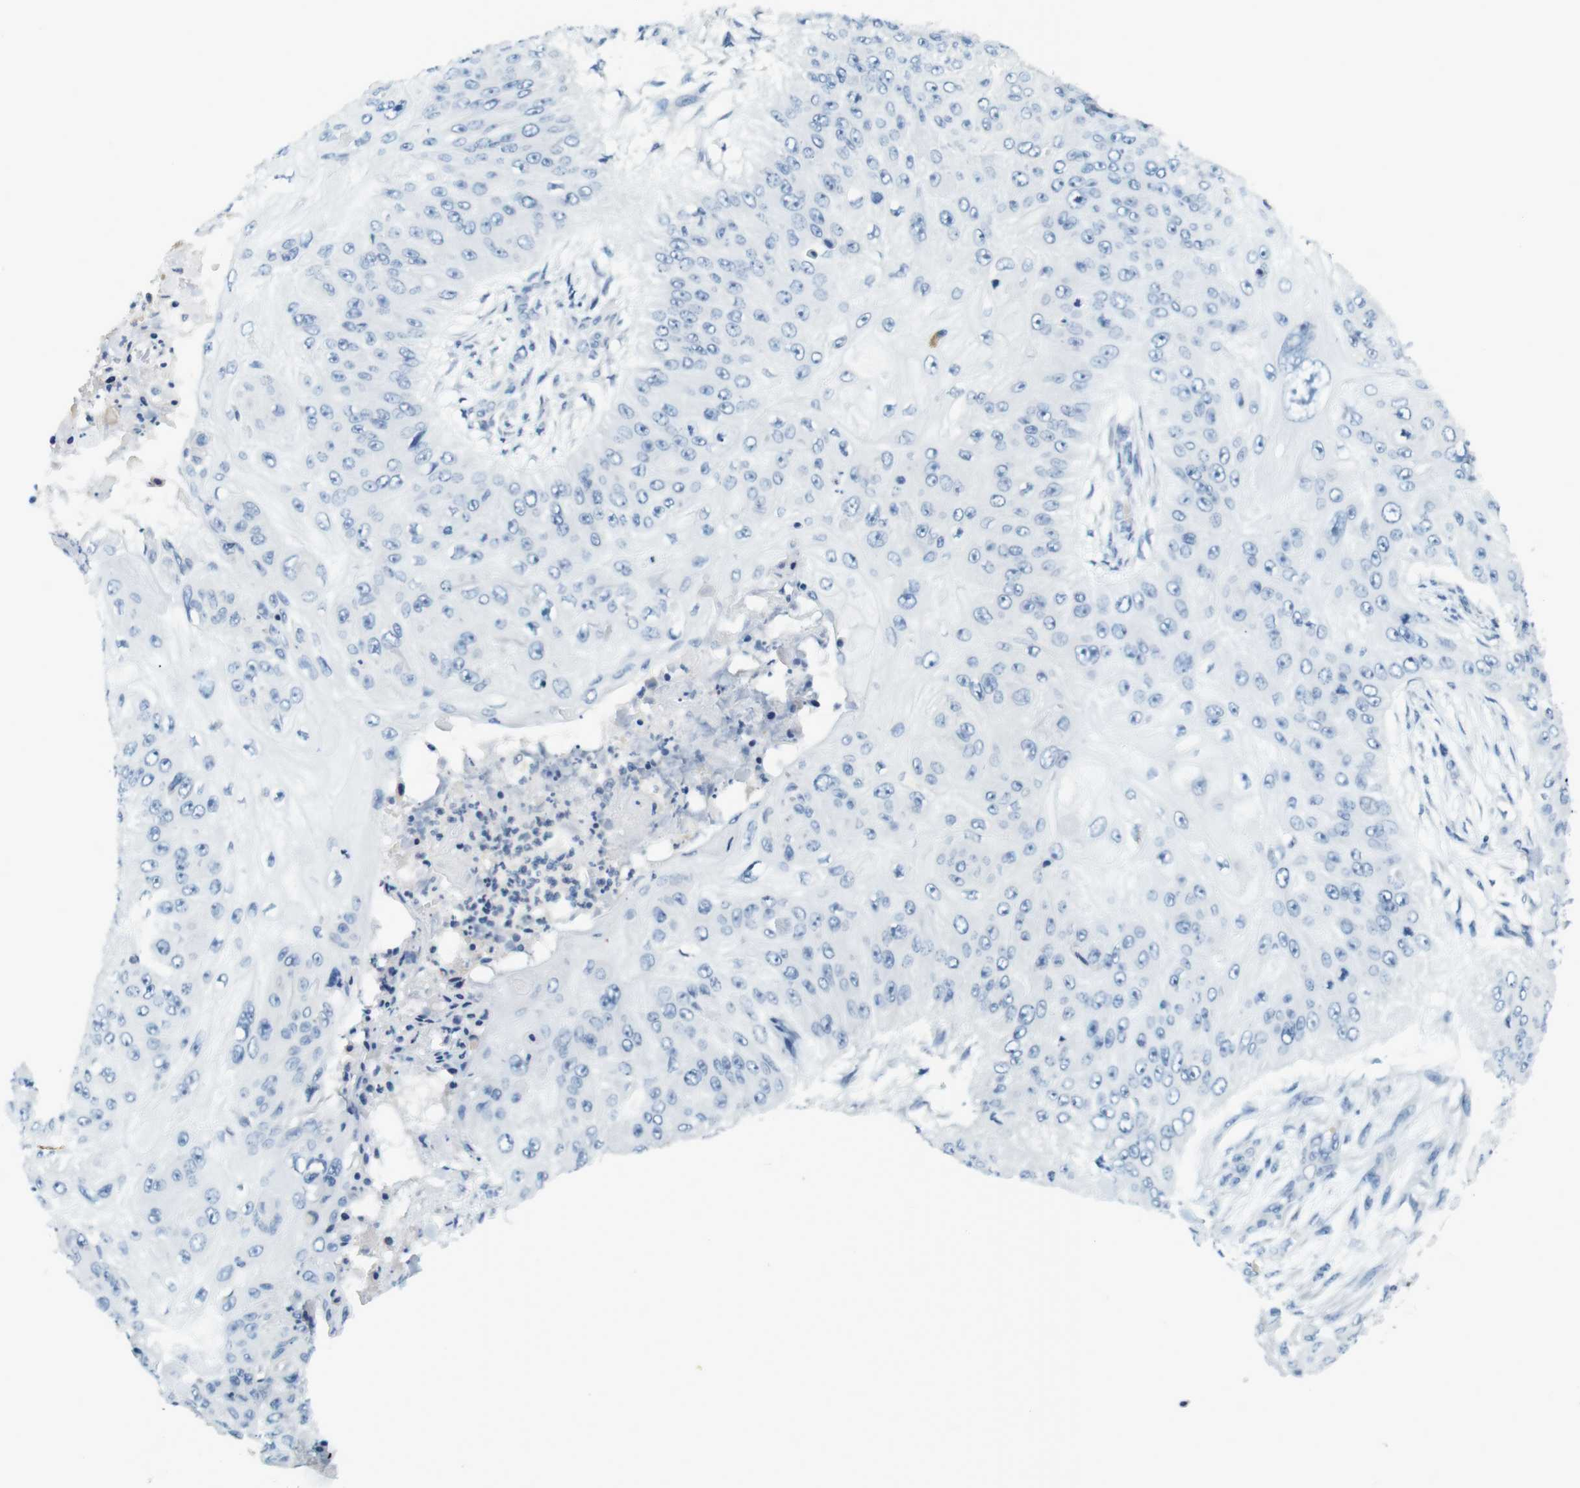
{"staining": {"intensity": "negative", "quantity": "none", "location": "none"}, "tissue": "skin cancer", "cell_type": "Tumor cells", "image_type": "cancer", "snomed": [{"axis": "morphology", "description": "Squamous cell carcinoma, NOS"}, {"axis": "topography", "description": "Skin"}], "caption": "An IHC micrograph of skin cancer (squamous cell carcinoma) is shown. There is no staining in tumor cells of skin cancer (squamous cell carcinoma).", "gene": "LRRK2", "patient": {"sex": "female", "age": 80}}